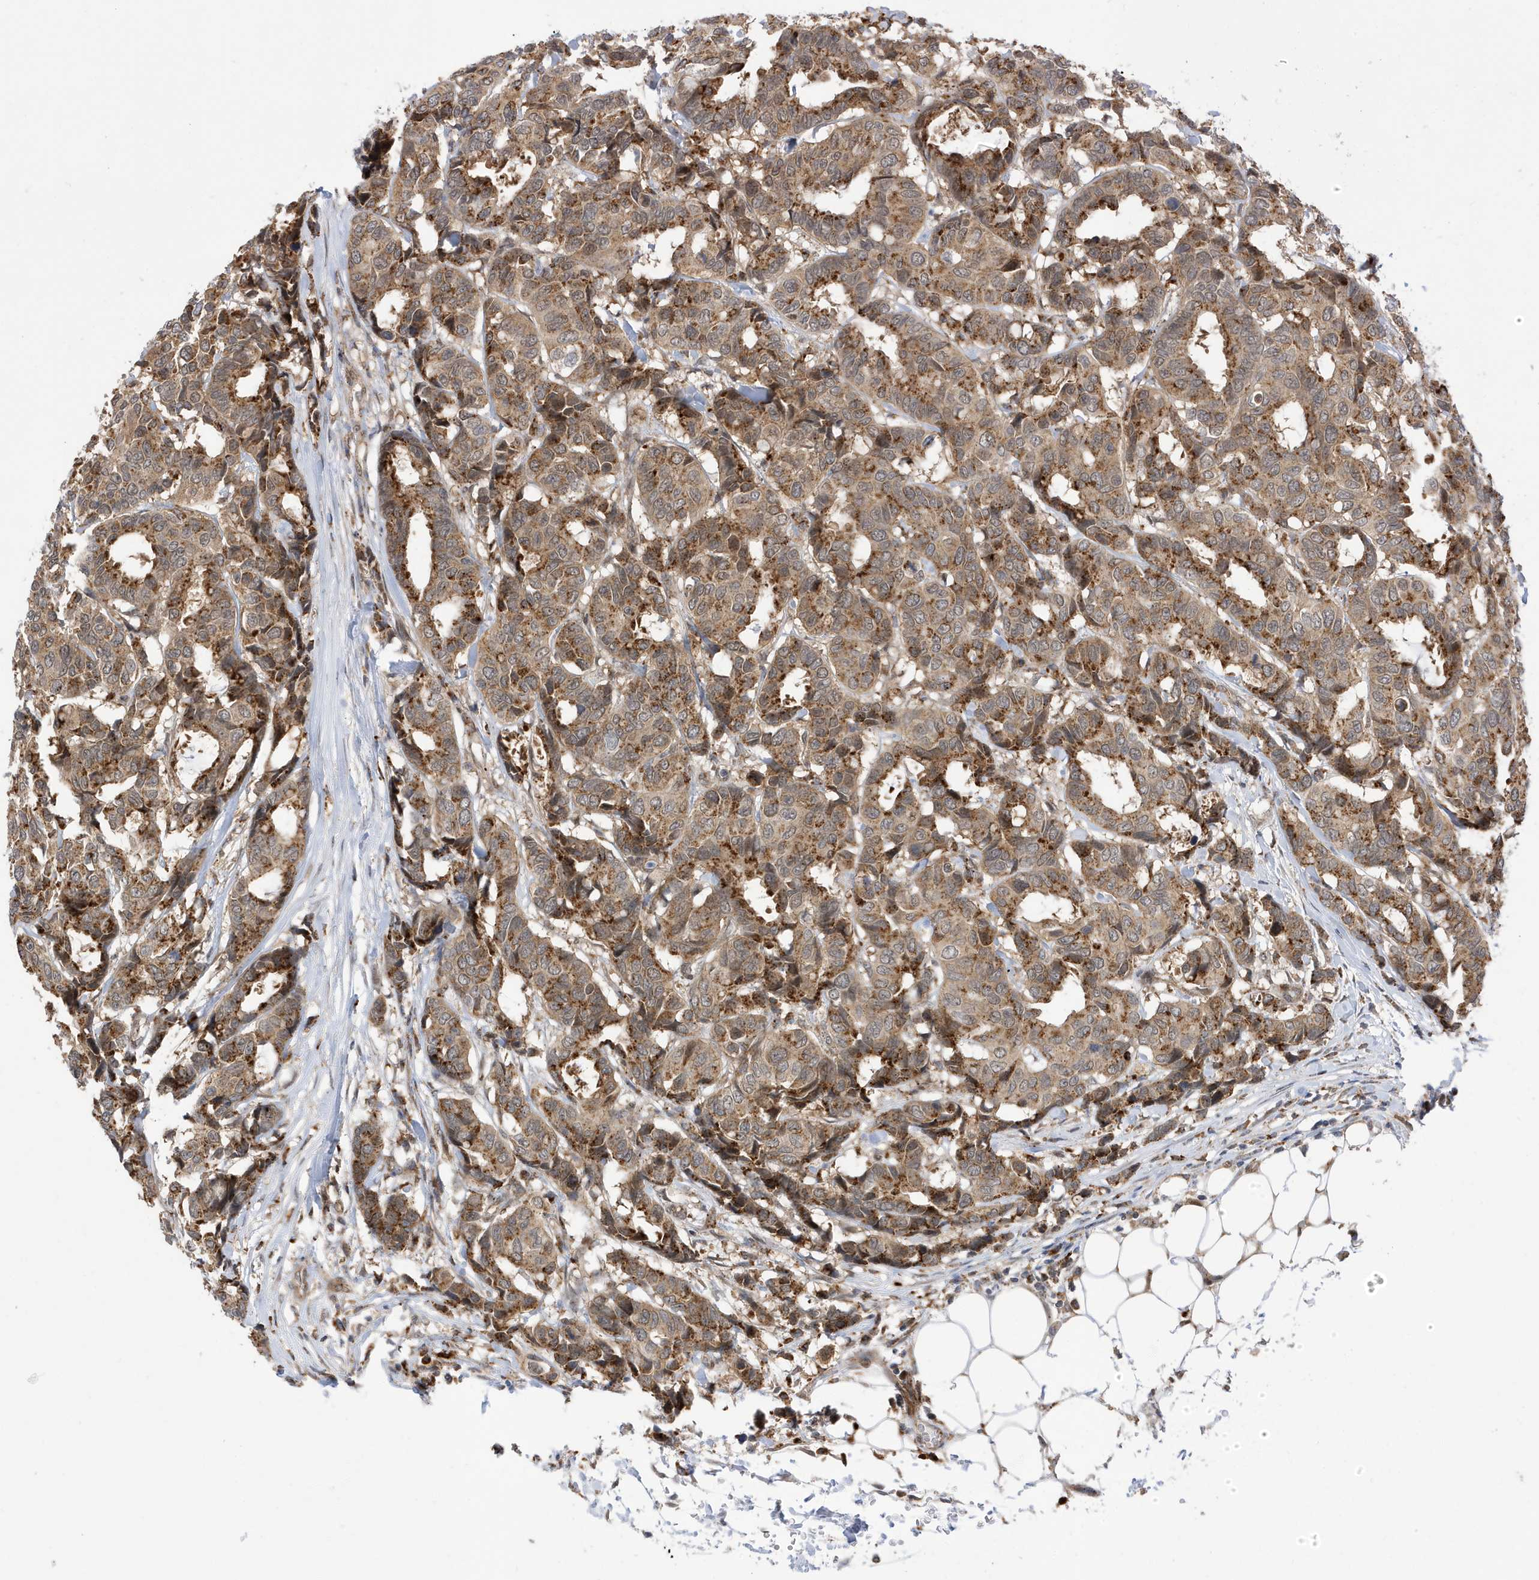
{"staining": {"intensity": "moderate", "quantity": ">75%", "location": "cytoplasmic/membranous"}, "tissue": "breast cancer", "cell_type": "Tumor cells", "image_type": "cancer", "snomed": [{"axis": "morphology", "description": "Duct carcinoma"}, {"axis": "topography", "description": "Breast"}], "caption": "Breast cancer (infiltrating ductal carcinoma) tissue displays moderate cytoplasmic/membranous positivity in about >75% of tumor cells", "gene": "ZNF507", "patient": {"sex": "female", "age": 87}}